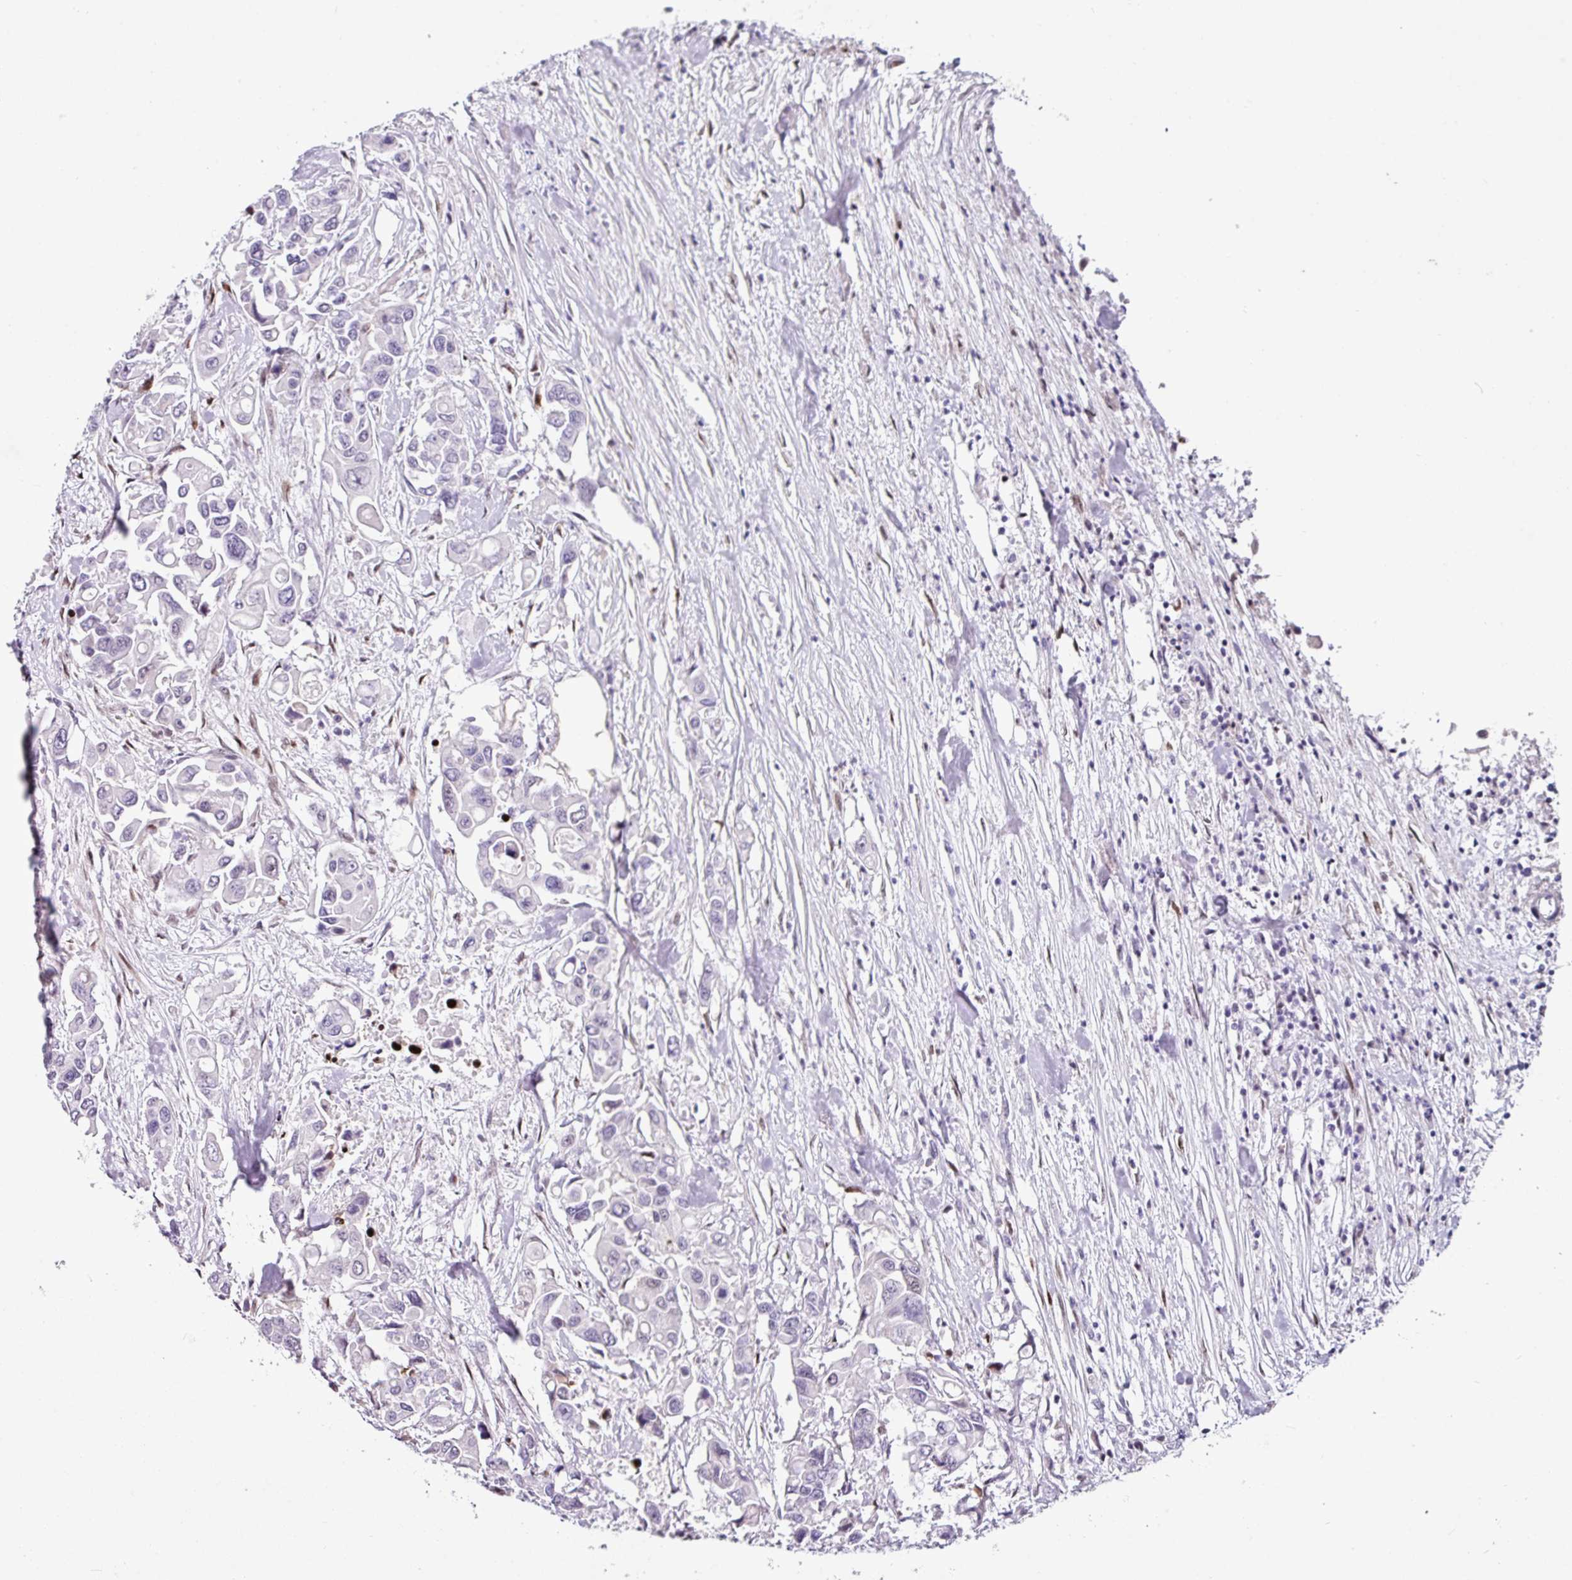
{"staining": {"intensity": "negative", "quantity": "none", "location": "none"}, "tissue": "colorectal cancer", "cell_type": "Tumor cells", "image_type": "cancer", "snomed": [{"axis": "morphology", "description": "Adenocarcinoma, NOS"}, {"axis": "topography", "description": "Colon"}], "caption": "DAB (3,3'-diaminobenzidine) immunohistochemical staining of colorectal adenocarcinoma exhibits no significant expression in tumor cells. Nuclei are stained in blue.", "gene": "TRA2A", "patient": {"sex": "male", "age": 77}}